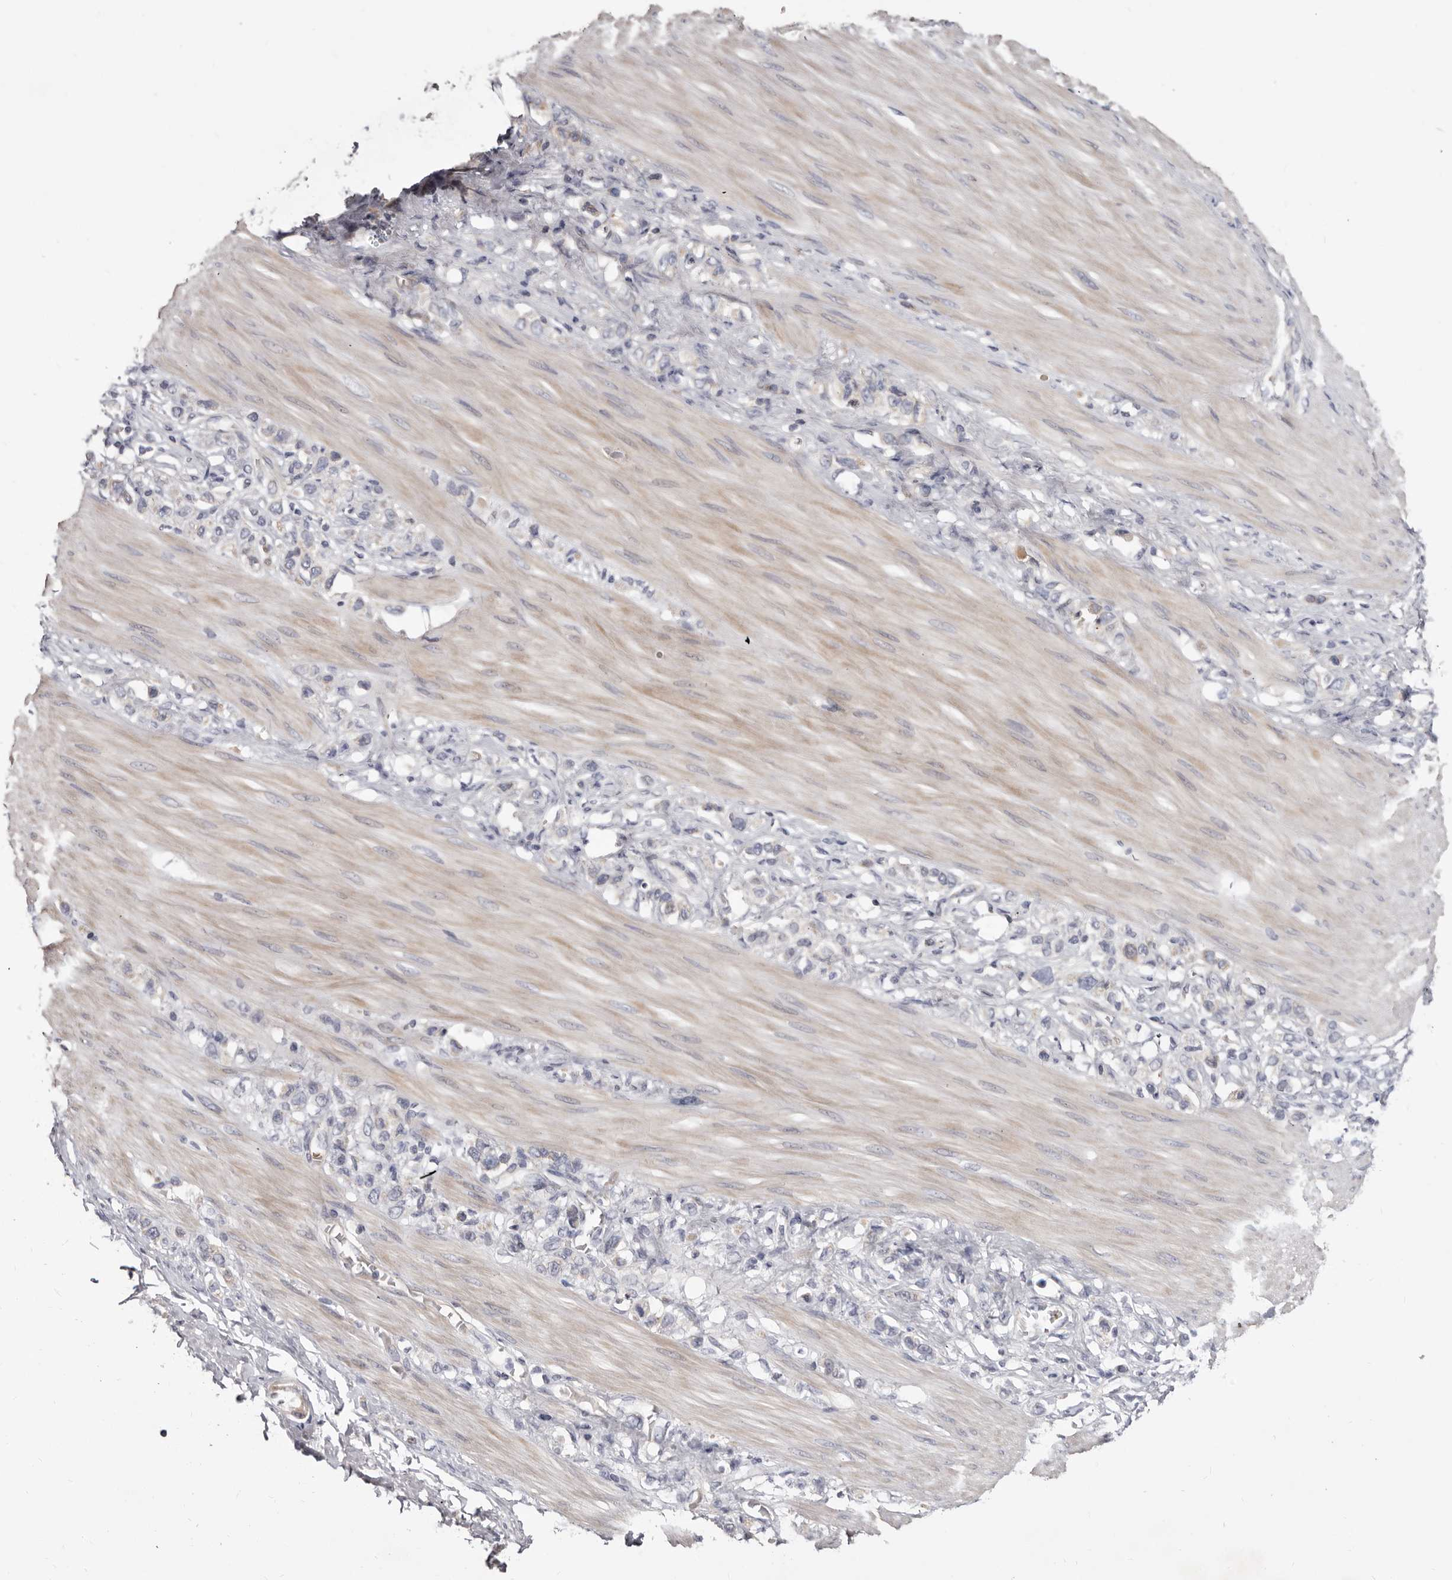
{"staining": {"intensity": "negative", "quantity": "none", "location": "none"}, "tissue": "stomach cancer", "cell_type": "Tumor cells", "image_type": "cancer", "snomed": [{"axis": "morphology", "description": "Adenocarcinoma, NOS"}, {"axis": "topography", "description": "Stomach"}], "caption": "High power microscopy image of an immunohistochemistry photomicrograph of adenocarcinoma (stomach), revealing no significant staining in tumor cells.", "gene": "SPTA1", "patient": {"sex": "female", "age": 65}}